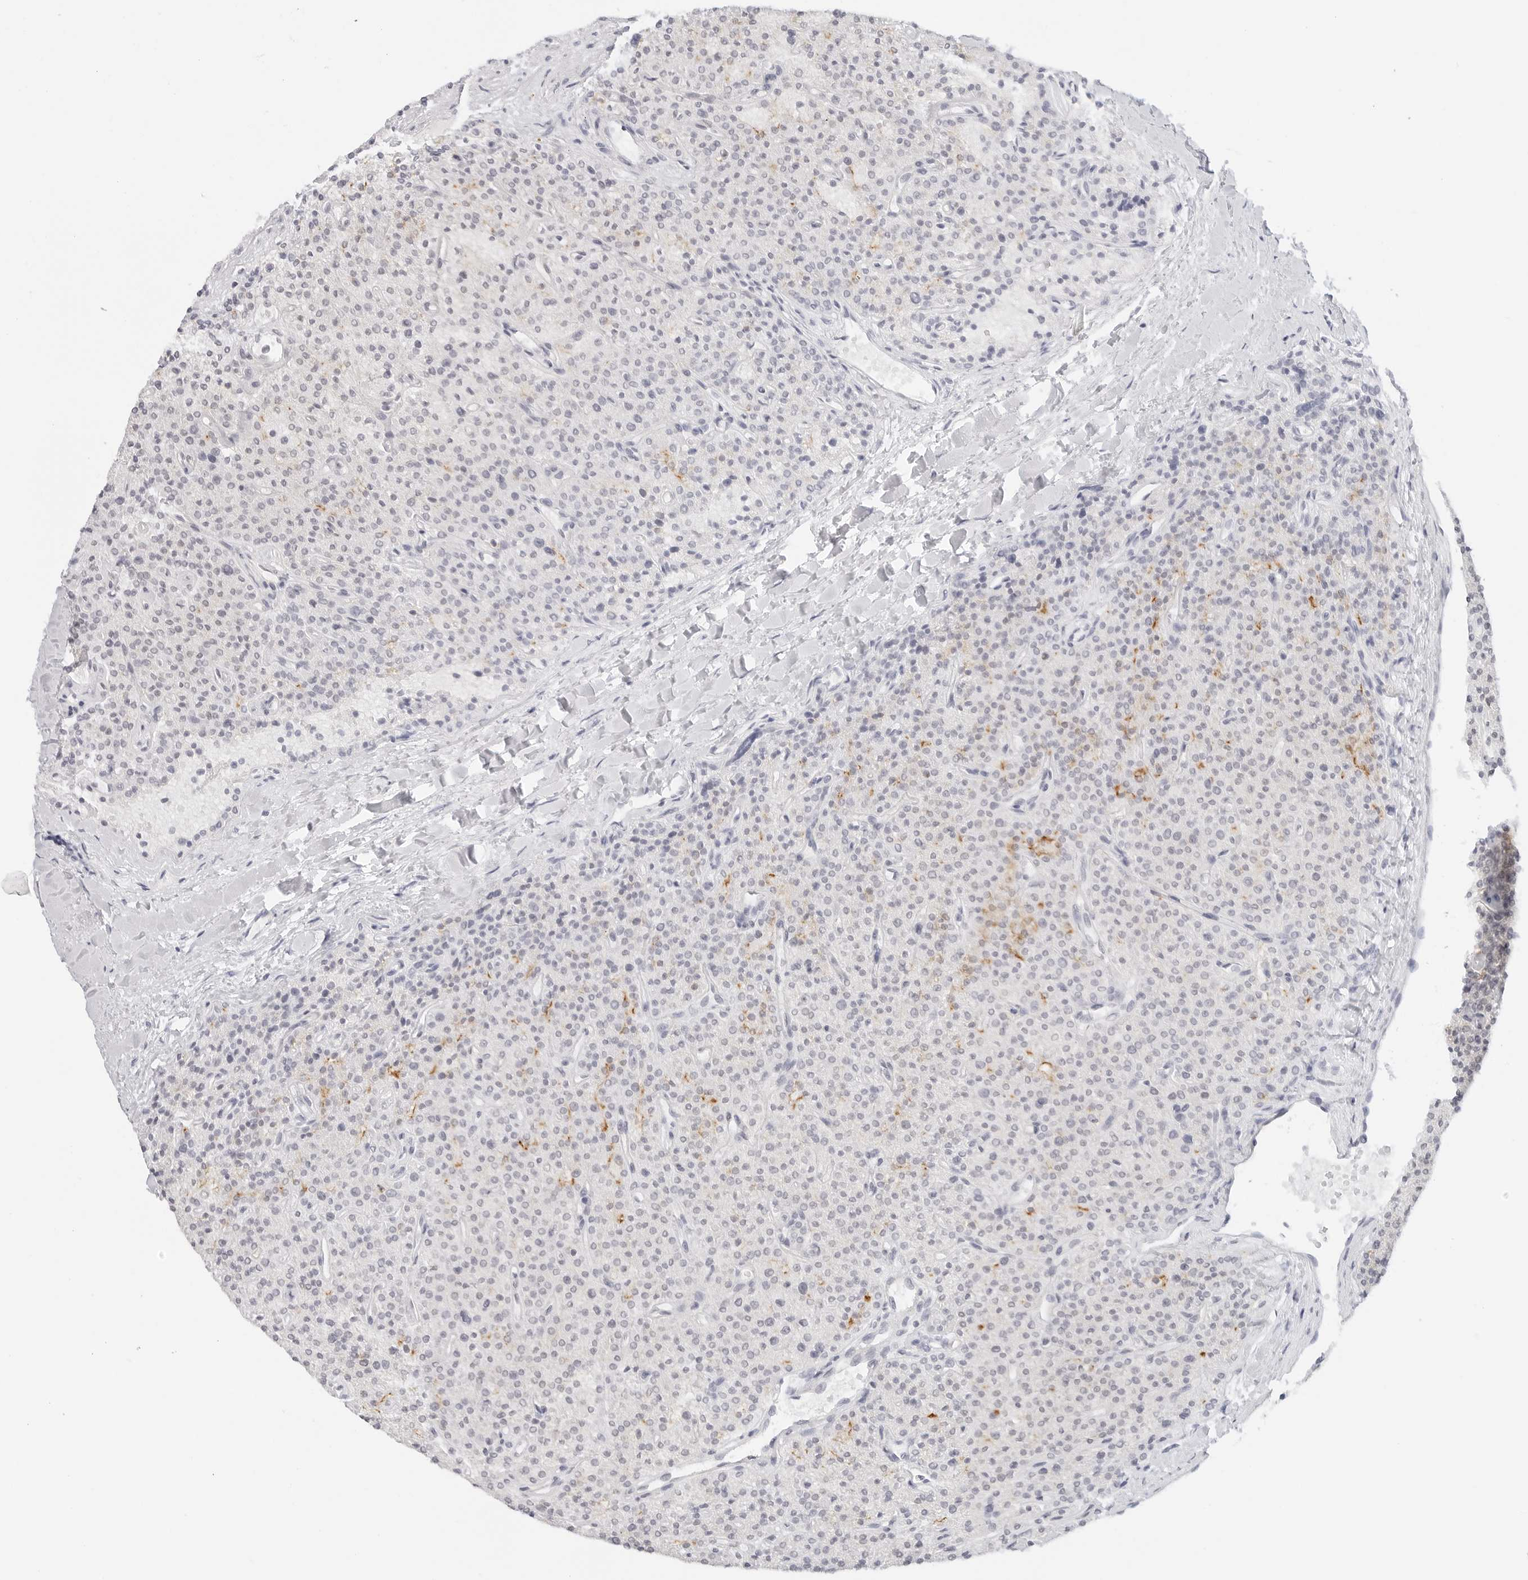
{"staining": {"intensity": "strong", "quantity": "<25%", "location": "cytoplasmic/membranous"}, "tissue": "parathyroid gland", "cell_type": "Glandular cells", "image_type": "normal", "snomed": [{"axis": "morphology", "description": "Normal tissue, NOS"}, {"axis": "topography", "description": "Parathyroid gland"}], "caption": "Immunohistochemical staining of unremarkable human parathyroid gland exhibits strong cytoplasmic/membranous protein staining in about <25% of glandular cells.", "gene": "SLC9A3R1", "patient": {"sex": "male", "age": 46}}